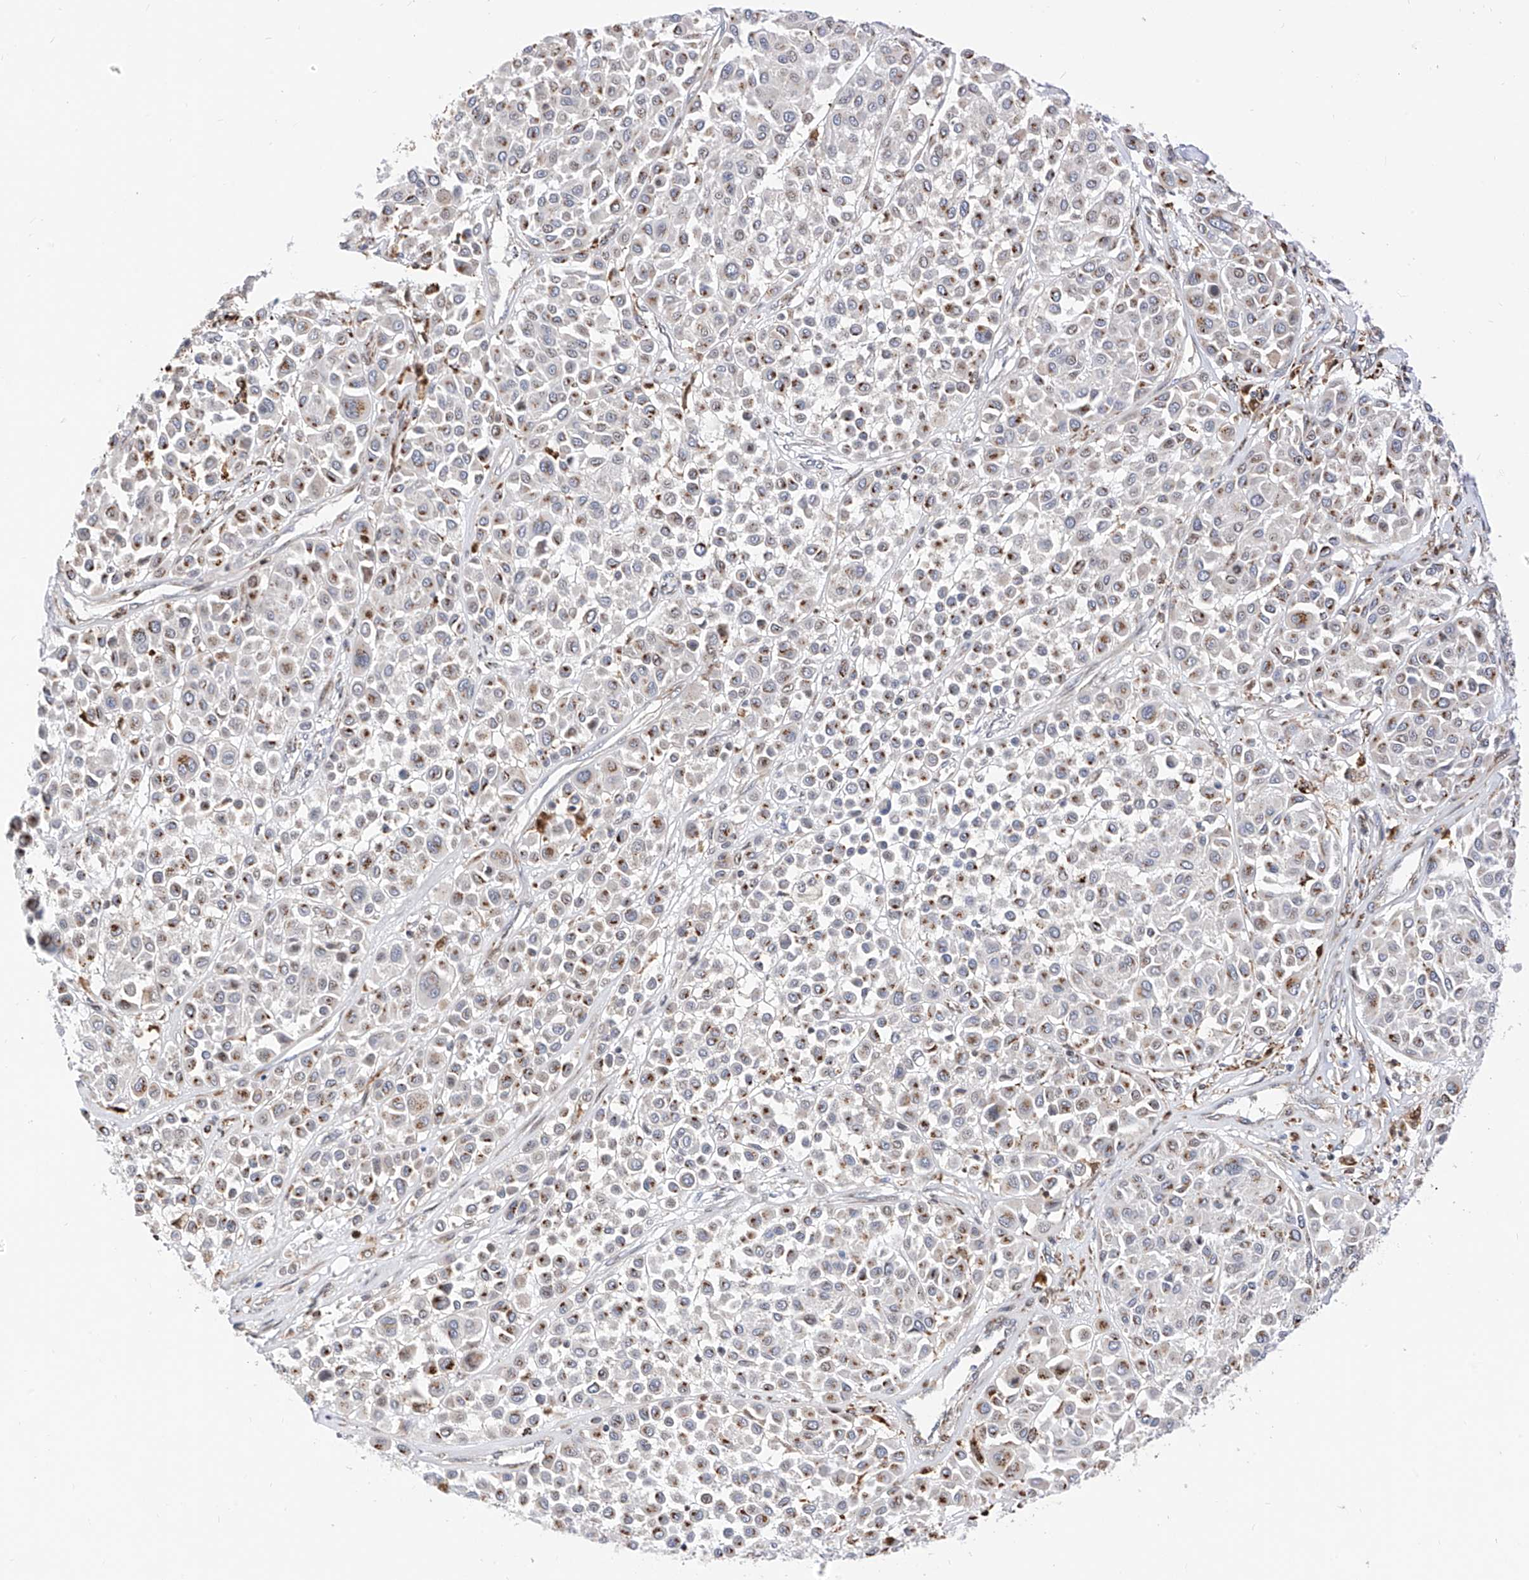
{"staining": {"intensity": "moderate", "quantity": "25%-75%", "location": "cytoplasmic/membranous"}, "tissue": "melanoma", "cell_type": "Tumor cells", "image_type": "cancer", "snomed": [{"axis": "morphology", "description": "Malignant melanoma, Metastatic site"}, {"axis": "topography", "description": "Soft tissue"}], "caption": "Moderate cytoplasmic/membranous protein expression is appreciated in approximately 25%-75% of tumor cells in melanoma.", "gene": "TTLL8", "patient": {"sex": "male", "age": 41}}